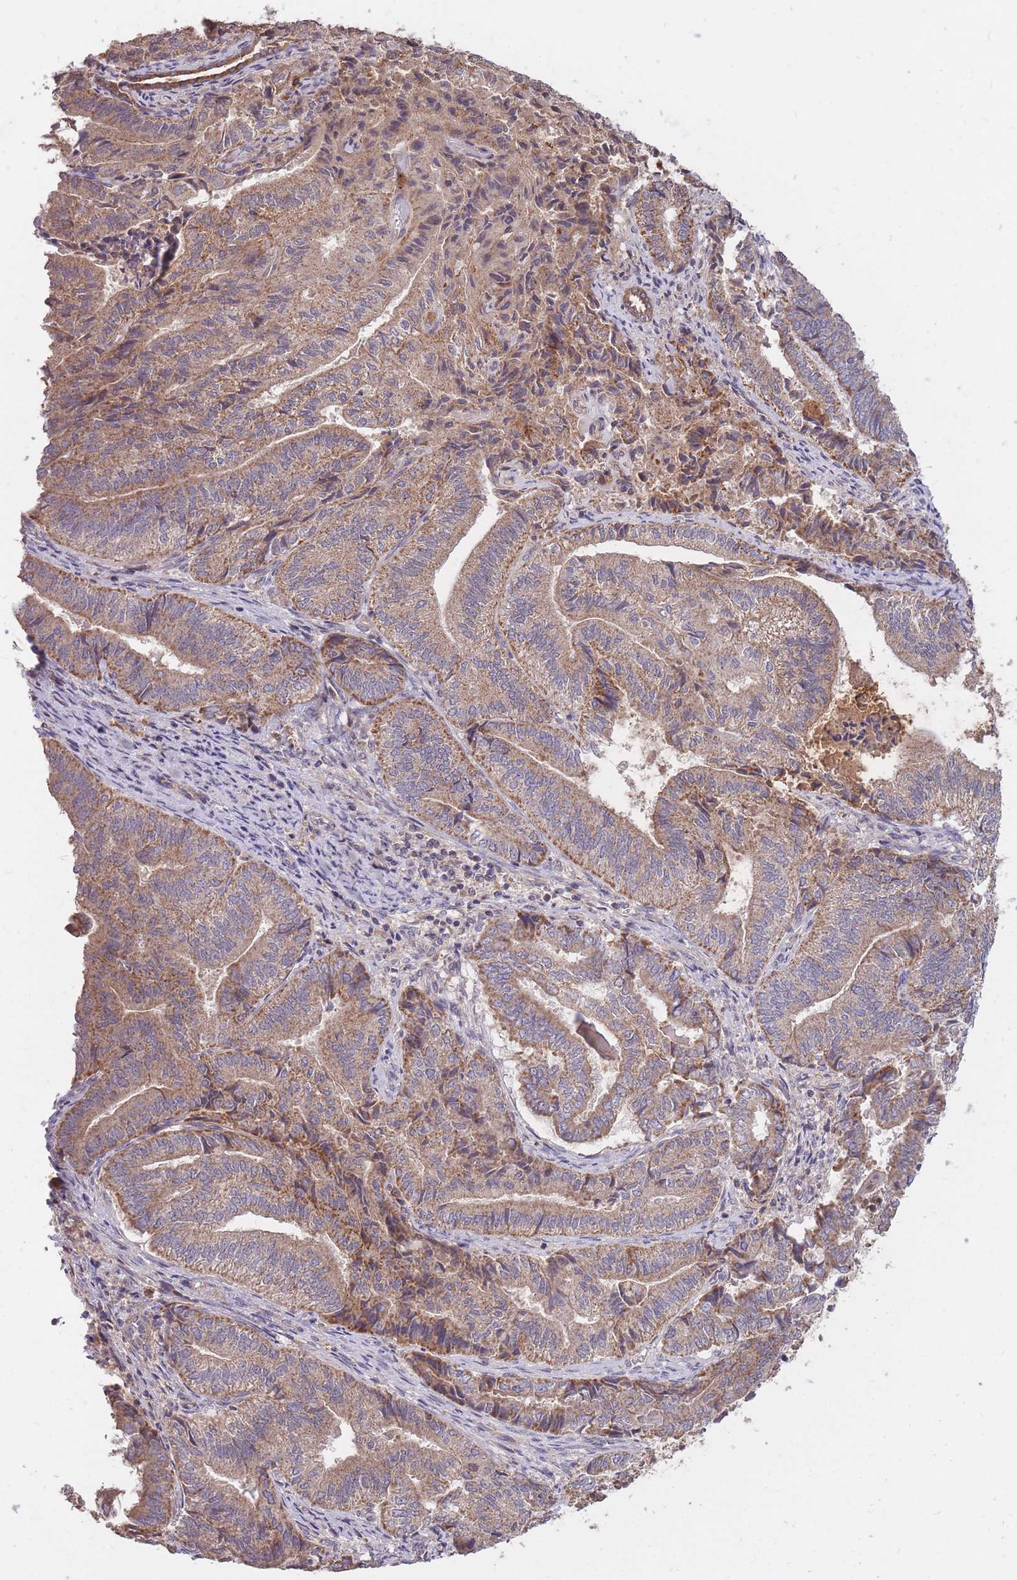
{"staining": {"intensity": "moderate", "quantity": ">75%", "location": "cytoplasmic/membranous"}, "tissue": "endometrial cancer", "cell_type": "Tumor cells", "image_type": "cancer", "snomed": [{"axis": "morphology", "description": "Adenocarcinoma, NOS"}, {"axis": "topography", "description": "Endometrium"}], "caption": "Adenocarcinoma (endometrial) stained with a brown dye demonstrates moderate cytoplasmic/membranous positive expression in approximately >75% of tumor cells.", "gene": "IGF2BP2", "patient": {"sex": "female", "age": 80}}